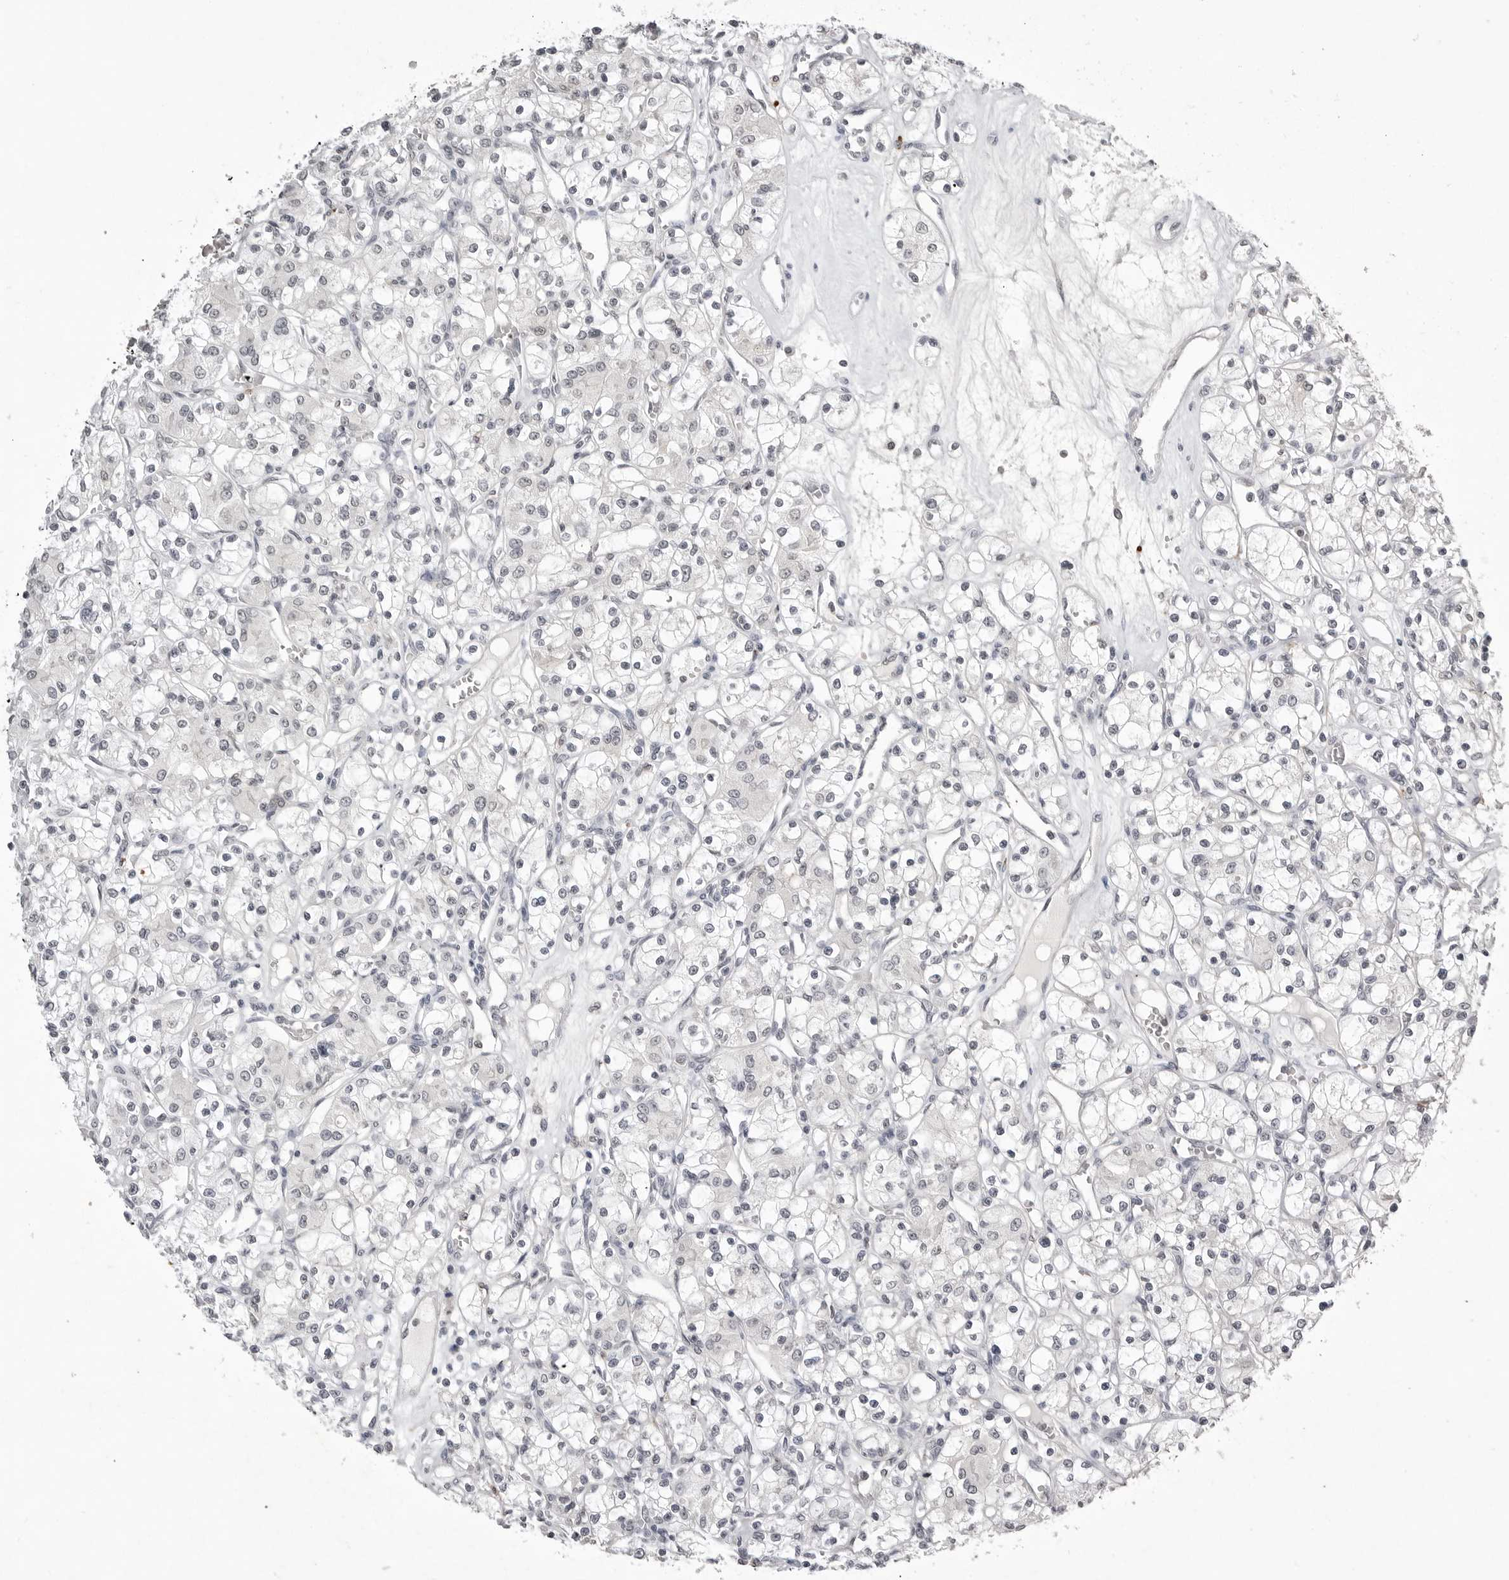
{"staining": {"intensity": "negative", "quantity": "none", "location": "none"}, "tissue": "renal cancer", "cell_type": "Tumor cells", "image_type": "cancer", "snomed": [{"axis": "morphology", "description": "Adenocarcinoma, NOS"}, {"axis": "topography", "description": "Kidney"}], "caption": "Immunohistochemical staining of renal cancer shows no significant expression in tumor cells. The staining was performed using DAB to visualize the protein expression in brown, while the nuclei were stained in blue with hematoxylin (Magnification: 20x).", "gene": "RRM1", "patient": {"sex": "female", "age": 59}}